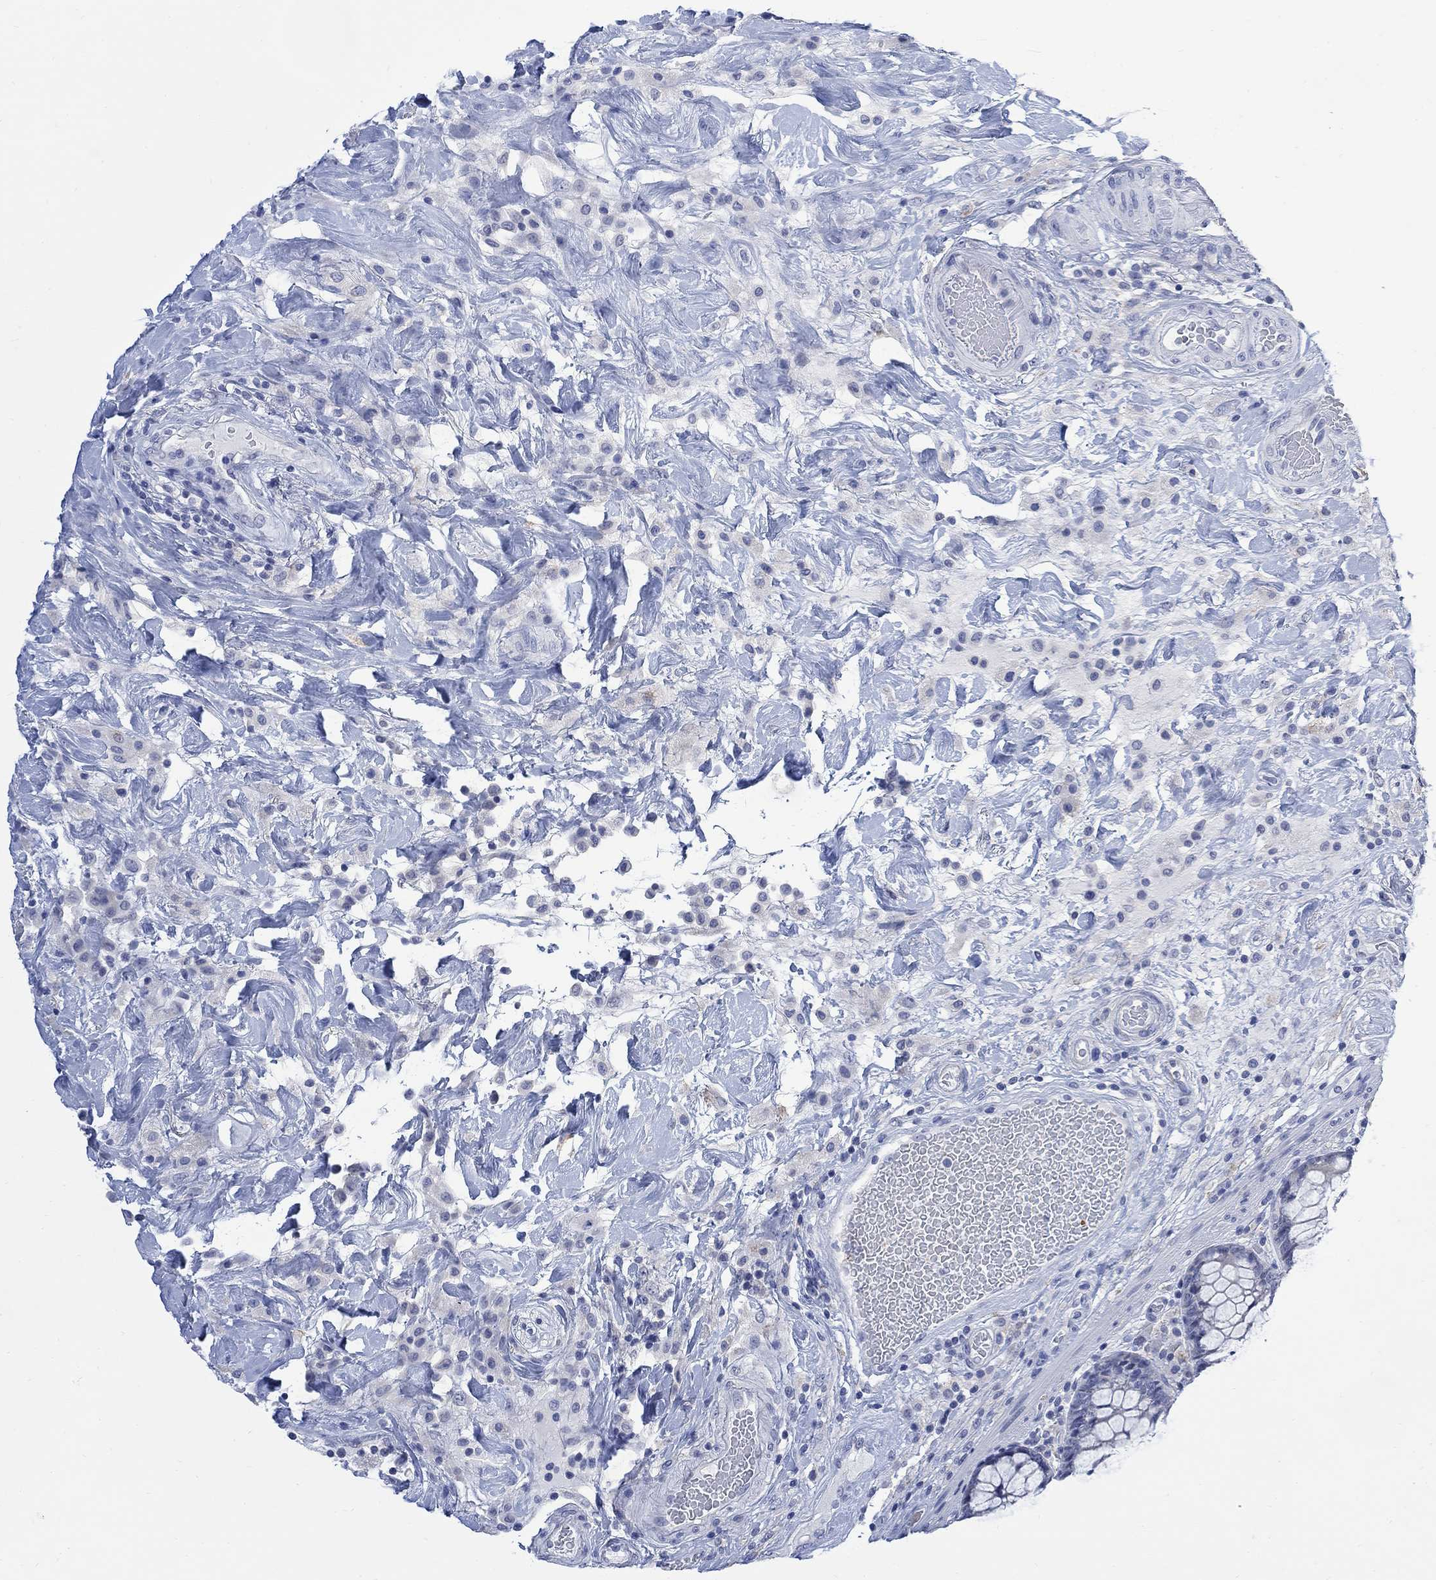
{"staining": {"intensity": "negative", "quantity": "none", "location": "none"}, "tissue": "colorectal cancer", "cell_type": "Tumor cells", "image_type": "cancer", "snomed": [{"axis": "morphology", "description": "Adenocarcinoma, NOS"}, {"axis": "topography", "description": "Colon"}], "caption": "Adenocarcinoma (colorectal) was stained to show a protein in brown. There is no significant positivity in tumor cells.", "gene": "FBP2", "patient": {"sex": "female", "age": 69}}